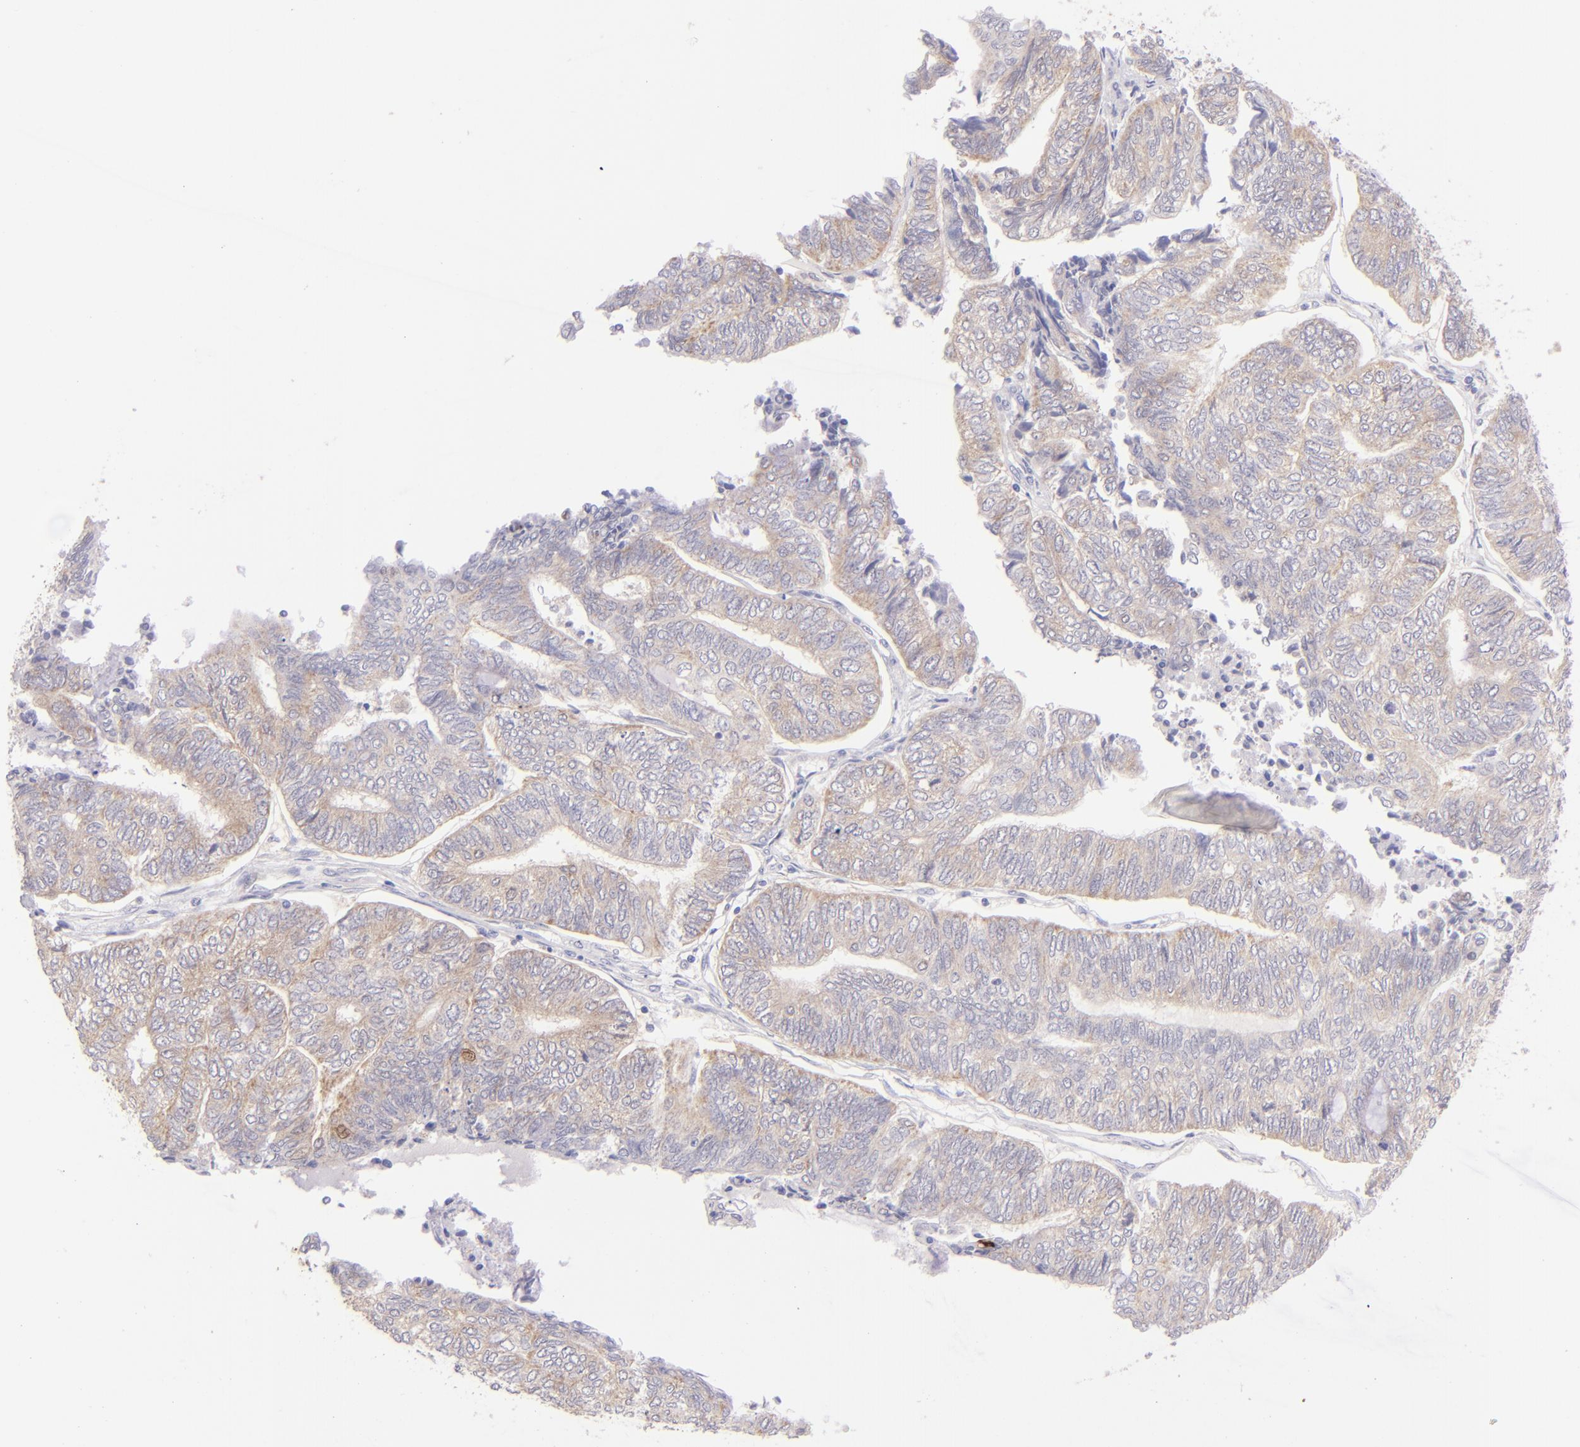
{"staining": {"intensity": "weak", "quantity": ">75%", "location": "cytoplasmic/membranous"}, "tissue": "endometrial cancer", "cell_type": "Tumor cells", "image_type": "cancer", "snomed": [{"axis": "morphology", "description": "Adenocarcinoma, NOS"}, {"axis": "topography", "description": "Uterus"}, {"axis": "topography", "description": "Endometrium"}], "caption": "Tumor cells display low levels of weak cytoplasmic/membranous expression in about >75% of cells in human endometrial cancer (adenocarcinoma). The protein of interest is shown in brown color, while the nuclei are stained blue.", "gene": "SH2D4A", "patient": {"sex": "female", "age": 70}}